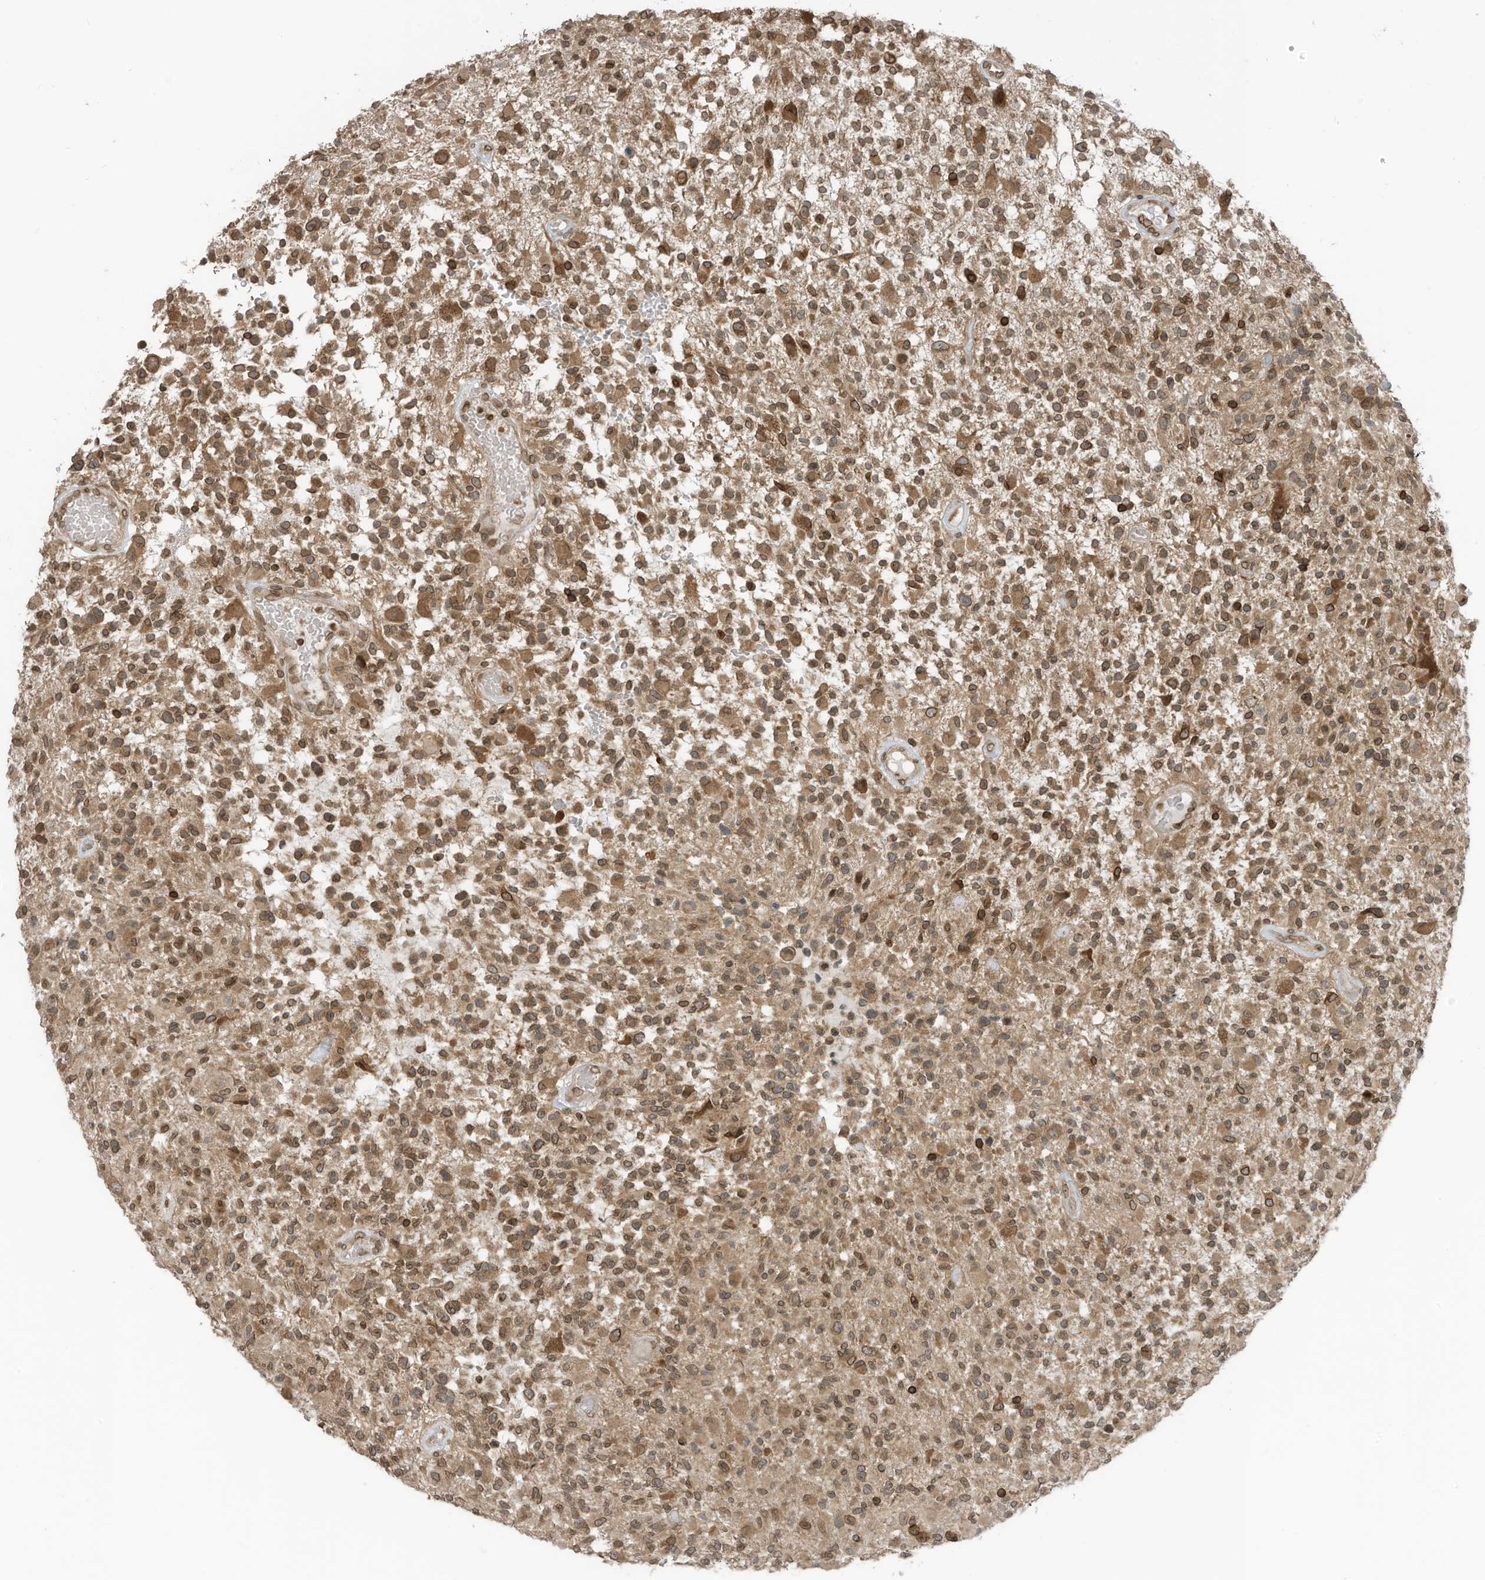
{"staining": {"intensity": "moderate", "quantity": ">75%", "location": "cytoplasmic/membranous,nuclear"}, "tissue": "glioma", "cell_type": "Tumor cells", "image_type": "cancer", "snomed": [{"axis": "morphology", "description": "Glioma, malignant, High grade"}, {"axis": "morphology", "description": "Glioblastoma, NOS"}, {"axis": "topography", "description": "Brain"}], "caption": "Immunohistochemical staining of human glioma exhibits moderate cytoplasmic/membranous and nuclear protein staining in approximately >75% of tumor cells. (DAB = brown stain, brightfield microscopy at high magnification).", "gene": "RABL3", "patient": {"sex": "male", "age": 60}}